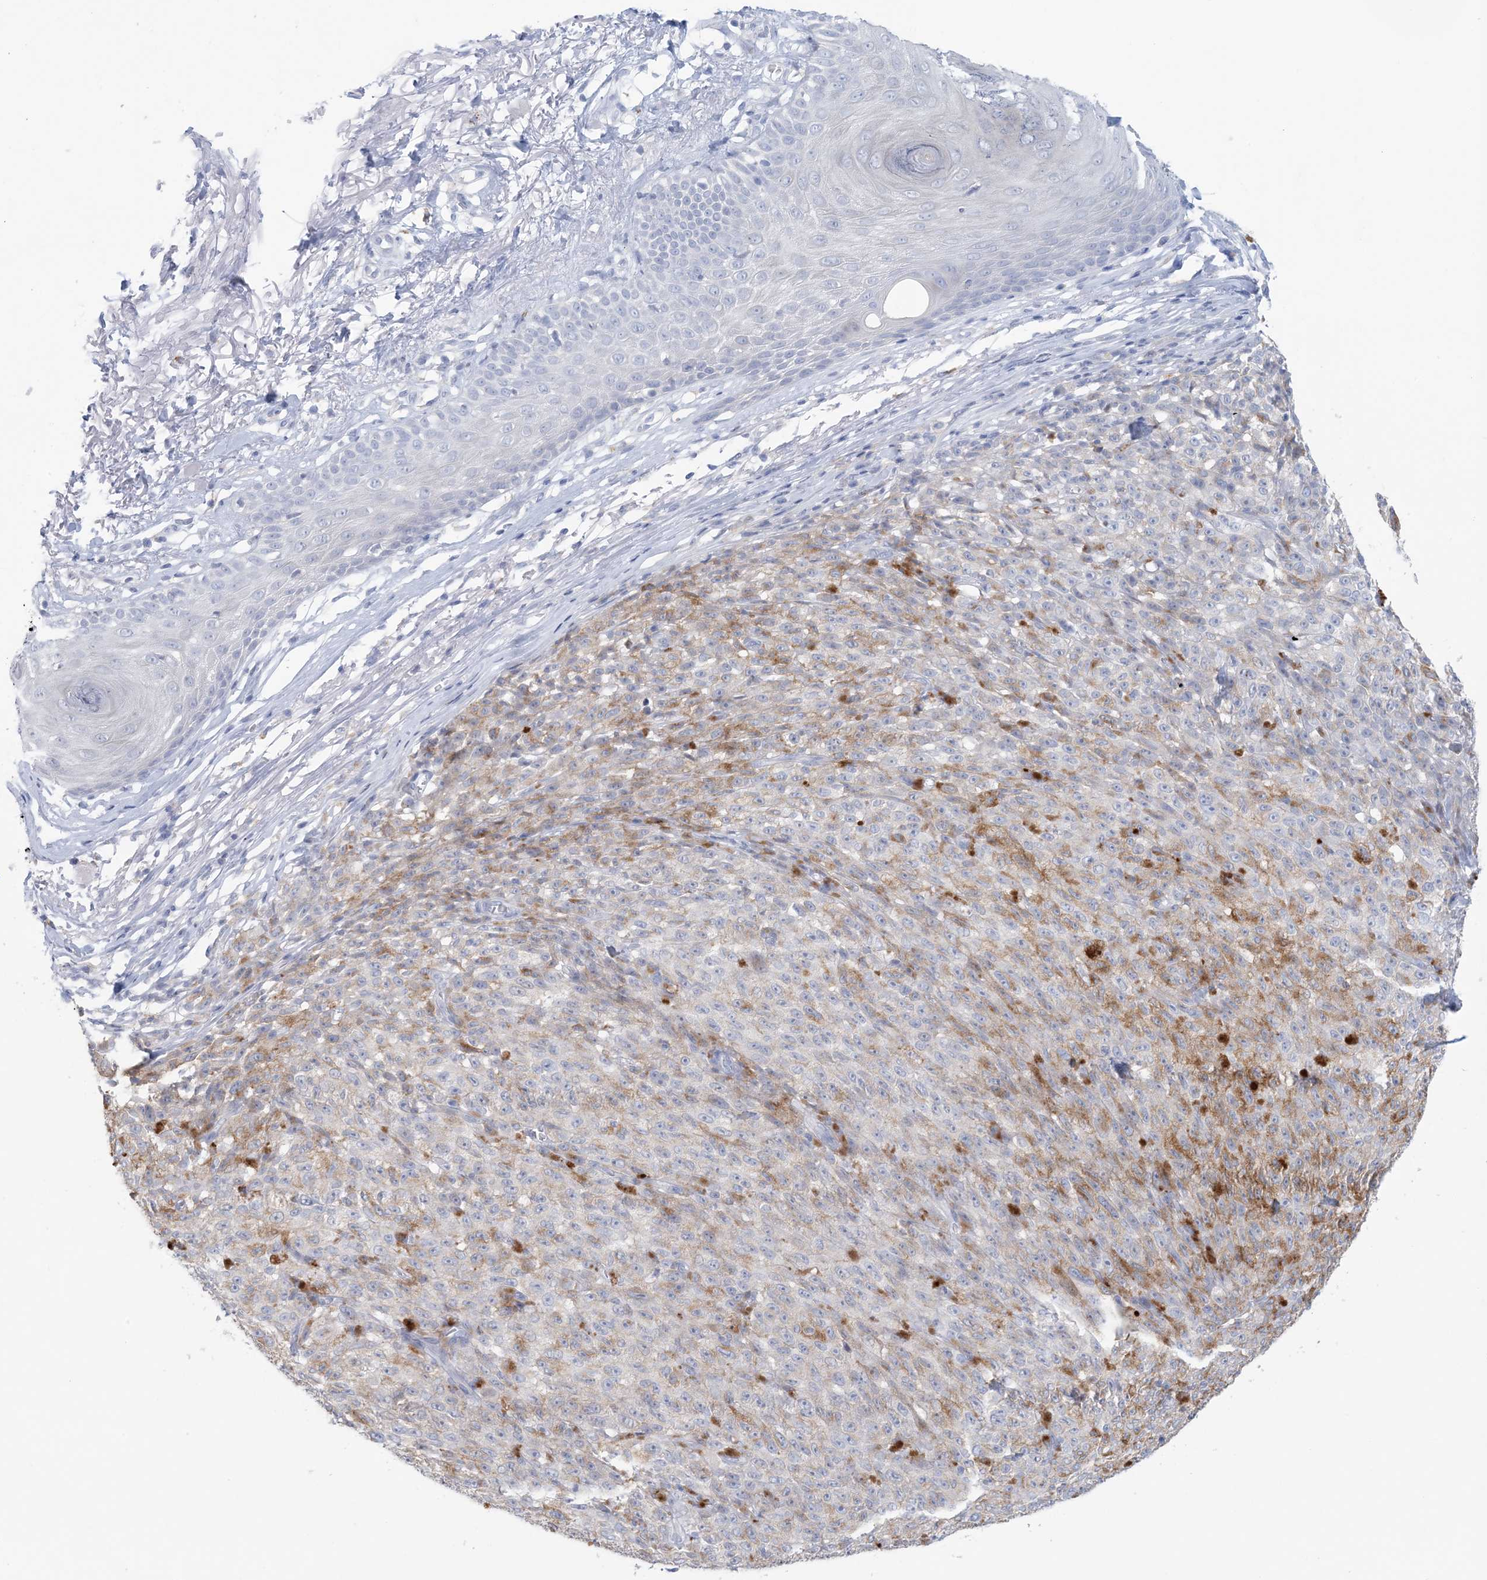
{"staining": {"intensity": "moderate", "quantity": "<25%", "location": "cytoplasmic/membranous"}, "tissue": "melanoma", "cell_type": "Tumor cells", "image_type": "cancer", "snomed": [{"axis": "morphology", "description": "Malignant melanoma, NOS"}, {"axis": "topography", "description": "Skin"}], "caption": "A micrograph of human malignant melanoma stained for a protein shows moderate cytoplasmic/membranous brown staining in tumor cells.", "gene": "GABRG1", "patient": {"sex": "female", "age": 82}}